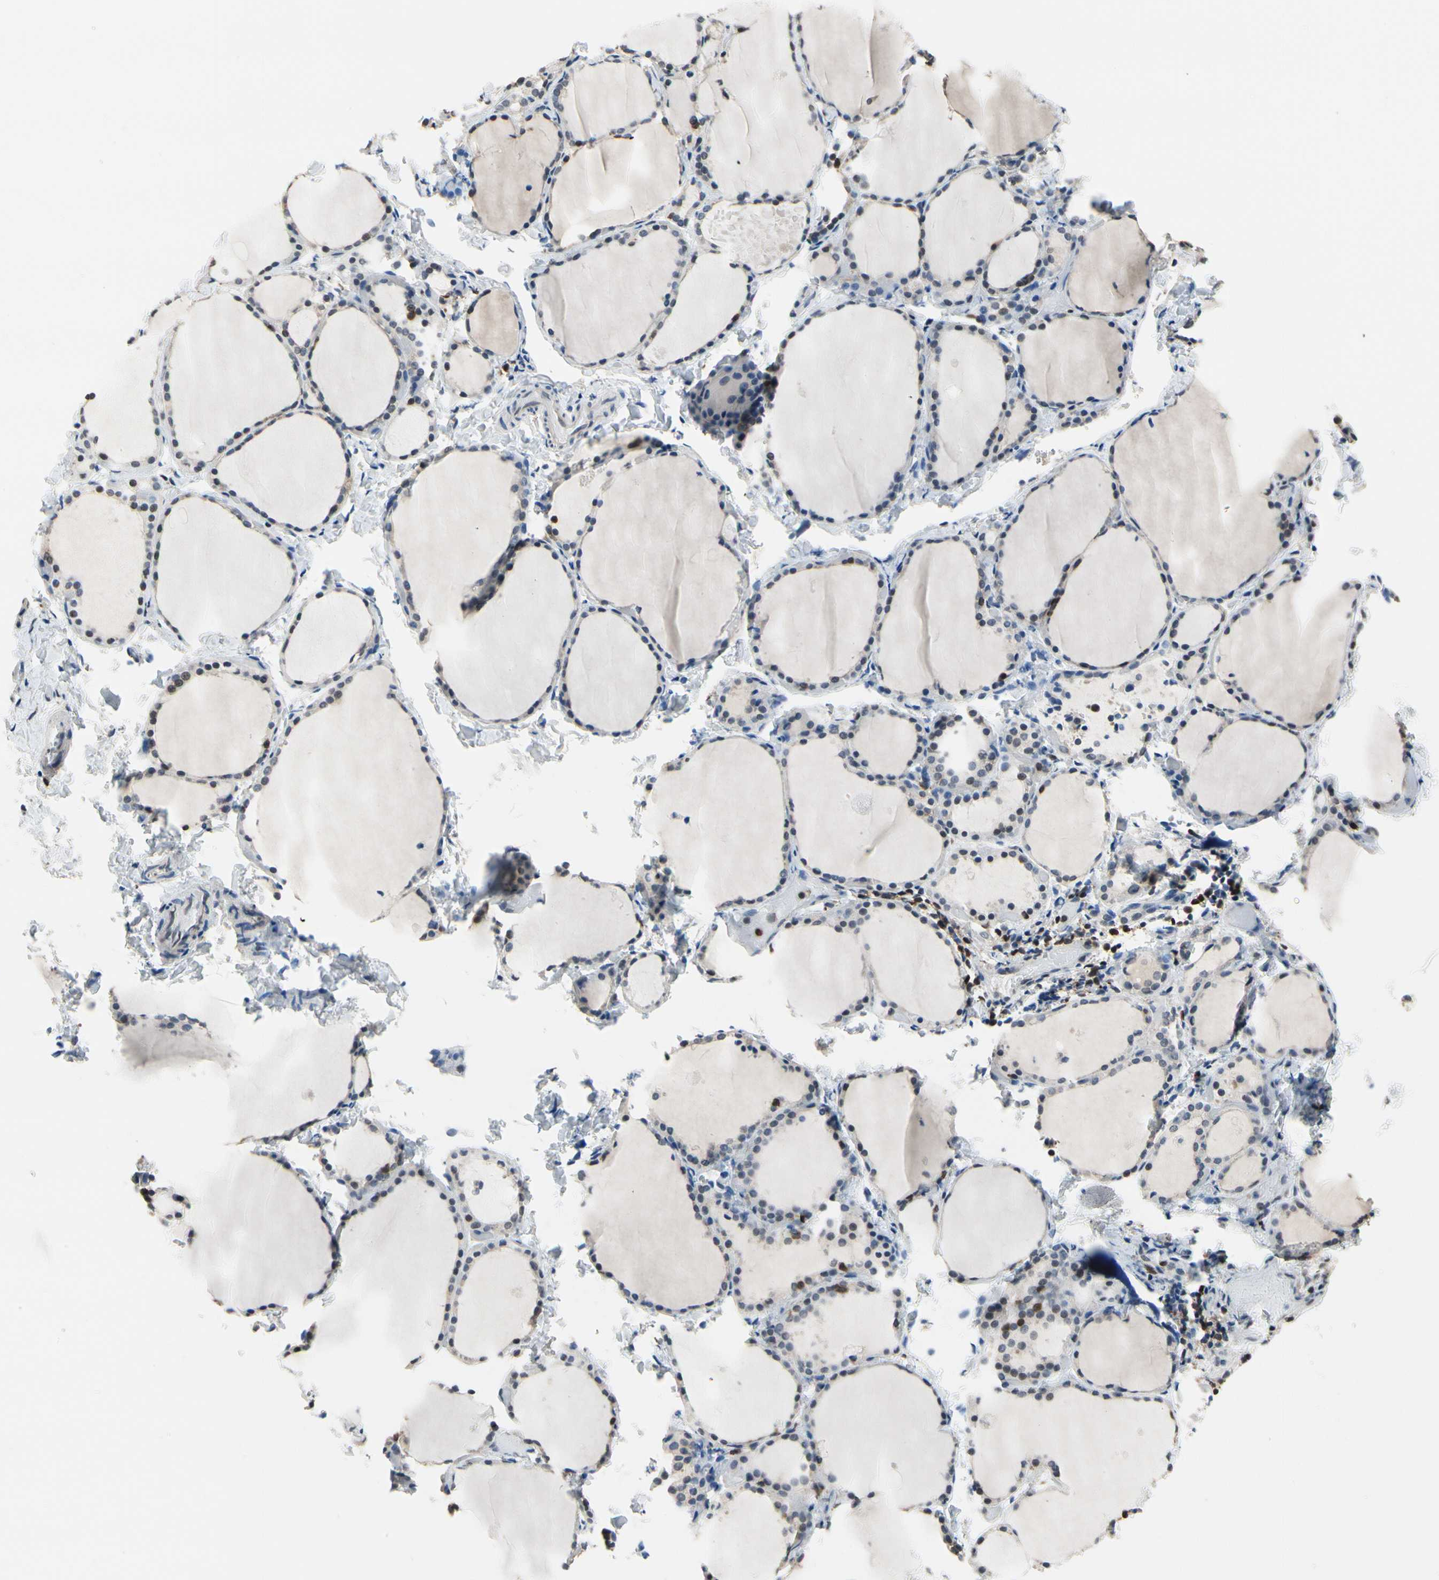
{"staining": {"intensity": "moderate", "quantity": "25%-75%", "location": "cytoplasmic/membranous"}, "tissue": "thyroid gland", "cell_type": "Glandular cells", "image_type": "normal", "snomed": [{"axis": "morphology", "description": "Normal tissue, NOS"}, {"axis": "morphology", "description": "Papillary adenocarcinoma, NOS"}, {"axis": "topography", "description": "Thyroid gland"}], "caption": "High-magnification brightfield microscopy of benign thyroid gland stained with DAB (3,3'-diaminobenzidine) (brown) and counterstained with hematoxylin (blue). glandular cells exhibit moderate cytoplasmic/membranous positivity is identified in approximately25%-75% of cells.", "gene": "NFATC2", "patient": {"sex": "female", "age": 30}}